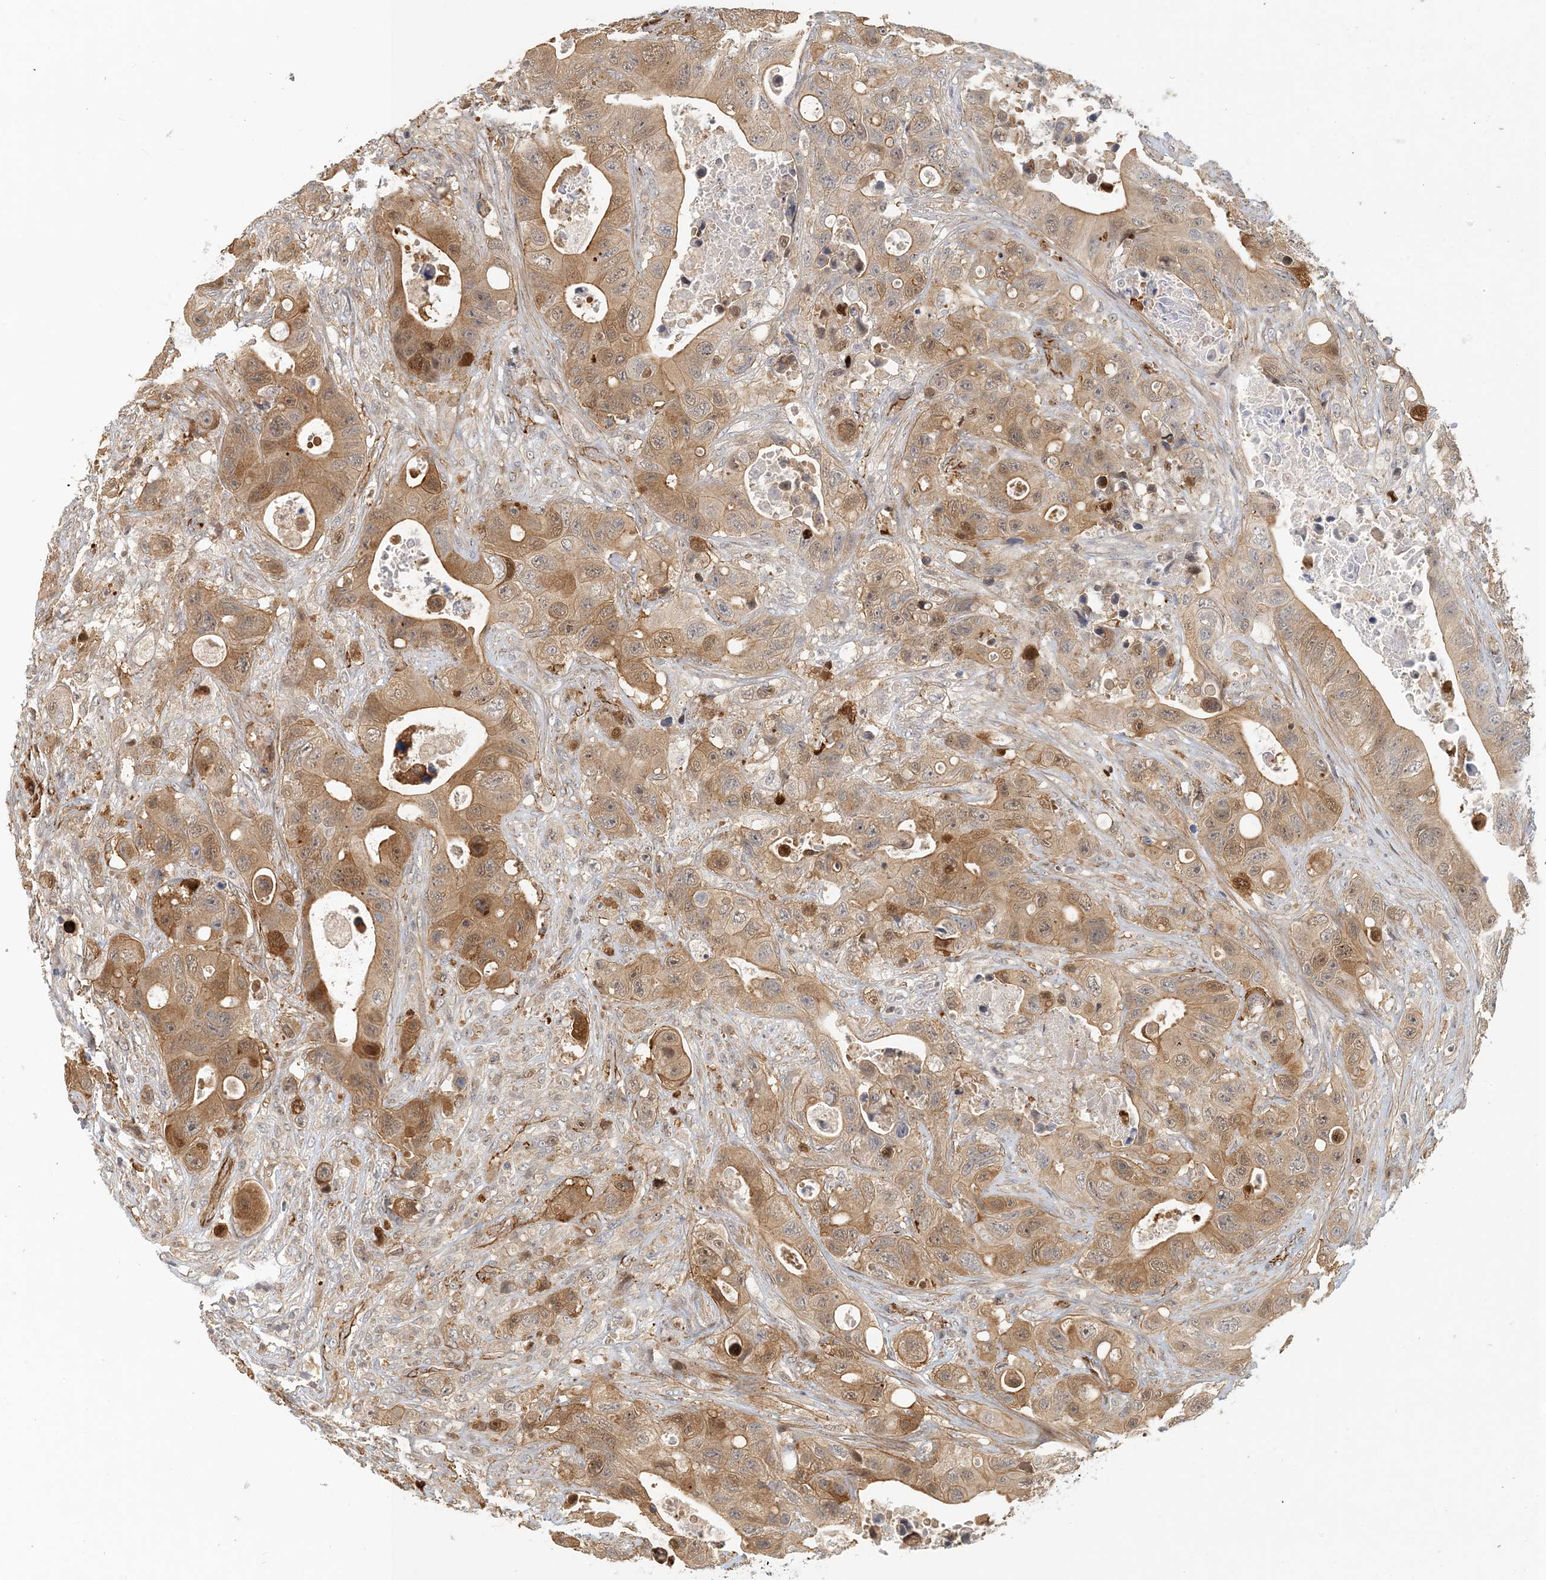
{"staining": {"intensity": "moderate", "quantity": "25%-75%", "location": "cytoplasmic/membranous"}, "tissue": "colorectal cancer", "cell_type": "Tumor cells", "image_type": "cancer", "snomed": [{"axis": "morphology", "description": "Adenocarcinoma, NOS"}, {"axis": "topography", "description": "Colon"}], "caption": "Immunohistochemical staining of colorectal adenocarcinoma displays moderate cytoplasmic/membranous protein expression in about 25%-75% of tumor cells.", "gene": "MAPKBP1", "patient": {"sex": "female", "age": 46}}